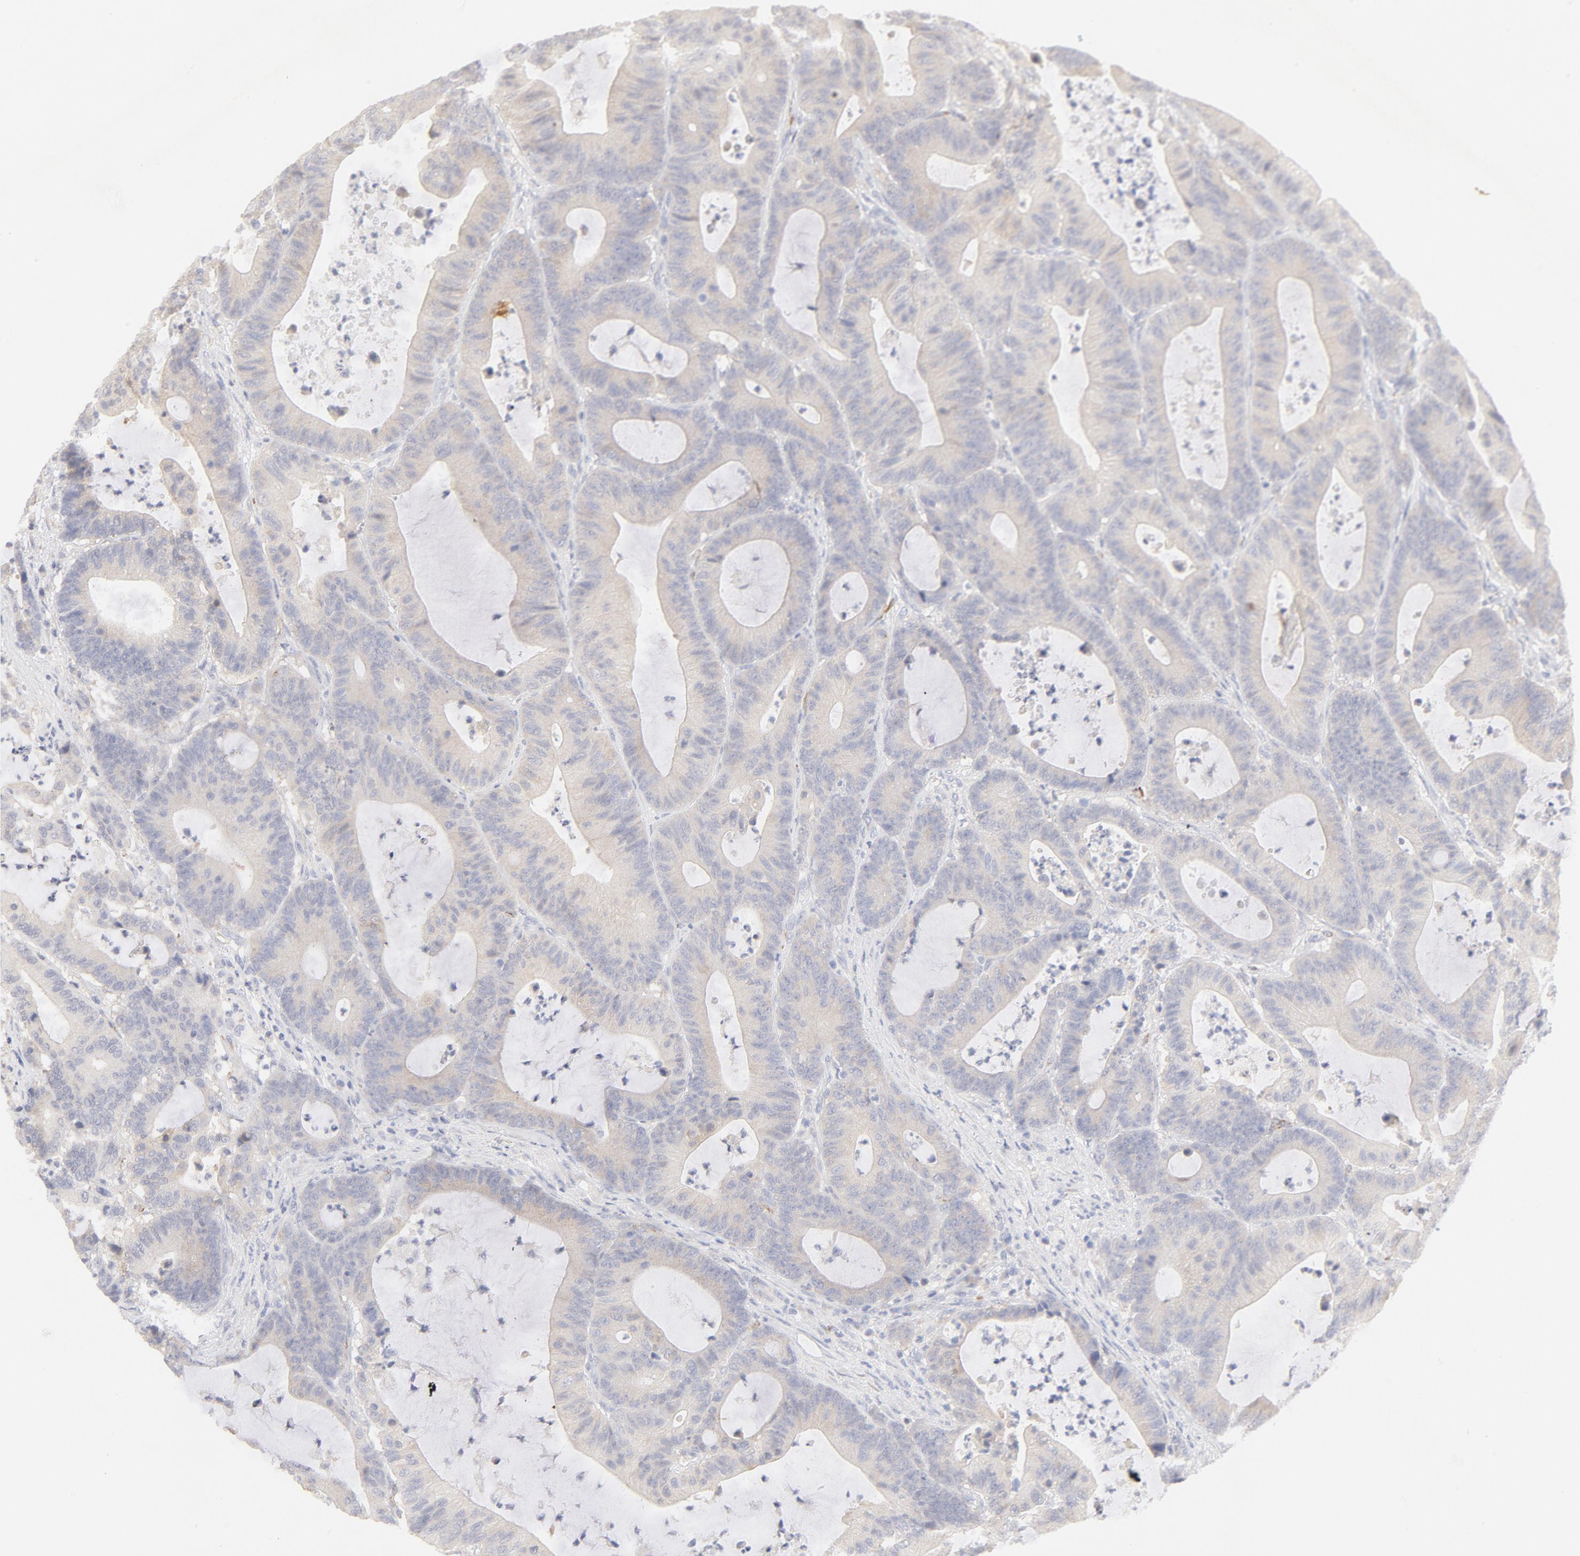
{"staining": {"intensity": "weak", "quantity": "25%-75%", "location": "cytoplasmic/membranous"}, "tissue": "colorectal cancer", "cell_type": "Tumor cells", "image_type": "cancer", "snomed": [{"axis": "morphology", "description": "Adenocarcinoma, NOS"}, {"axis": "topography", "description": "Colon"}], "caption": "Weak cytoplasmic/membranous protein expression is appreciated in about 25%-75% of tumor cells in adenocarcinoma (colorectal).", "gene": "NKX2-2", "patient": {"sex": "female", "age": 84}}